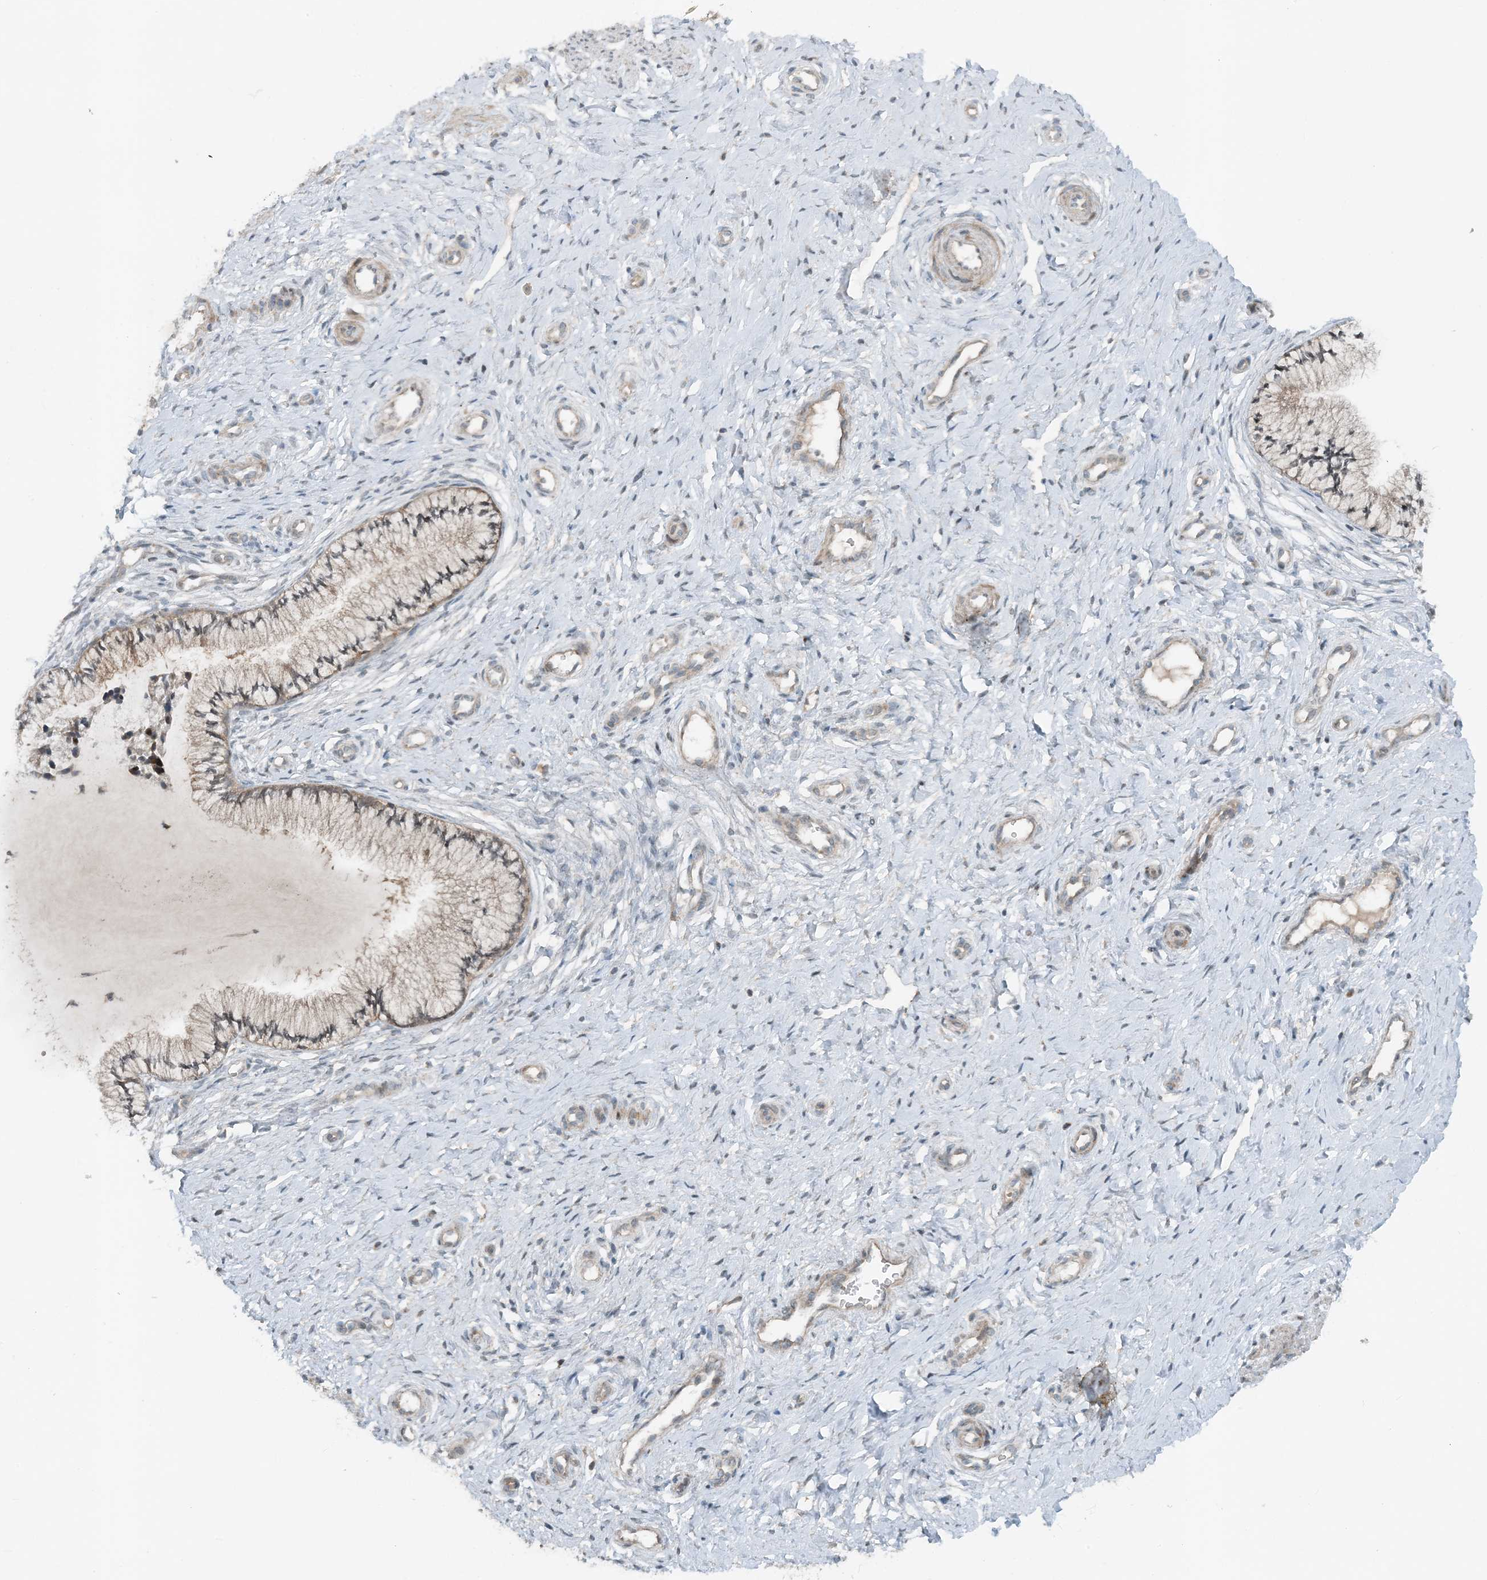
{"staining": {"intensity": "moderate", "quantity": ">75%", "location": "cytoplasmic/membranous"}, "tissue": "cervix", "cell_type": "Glandular cells", "image_type": "normal", "snomed": [{"axis": "morphology", "description": "Normal tissue, NOS"}, {"axis": "topography", "description": "Cervix"}], "caption": "This is a photomicrograph of immunohistochemistry (IHC) staining of benign cervix, which shows moderate positivity in the cytoplasmic/membranous of glandular cells.", "gene": "MITD1", "patient": {"sex": "female", "age": 36}}